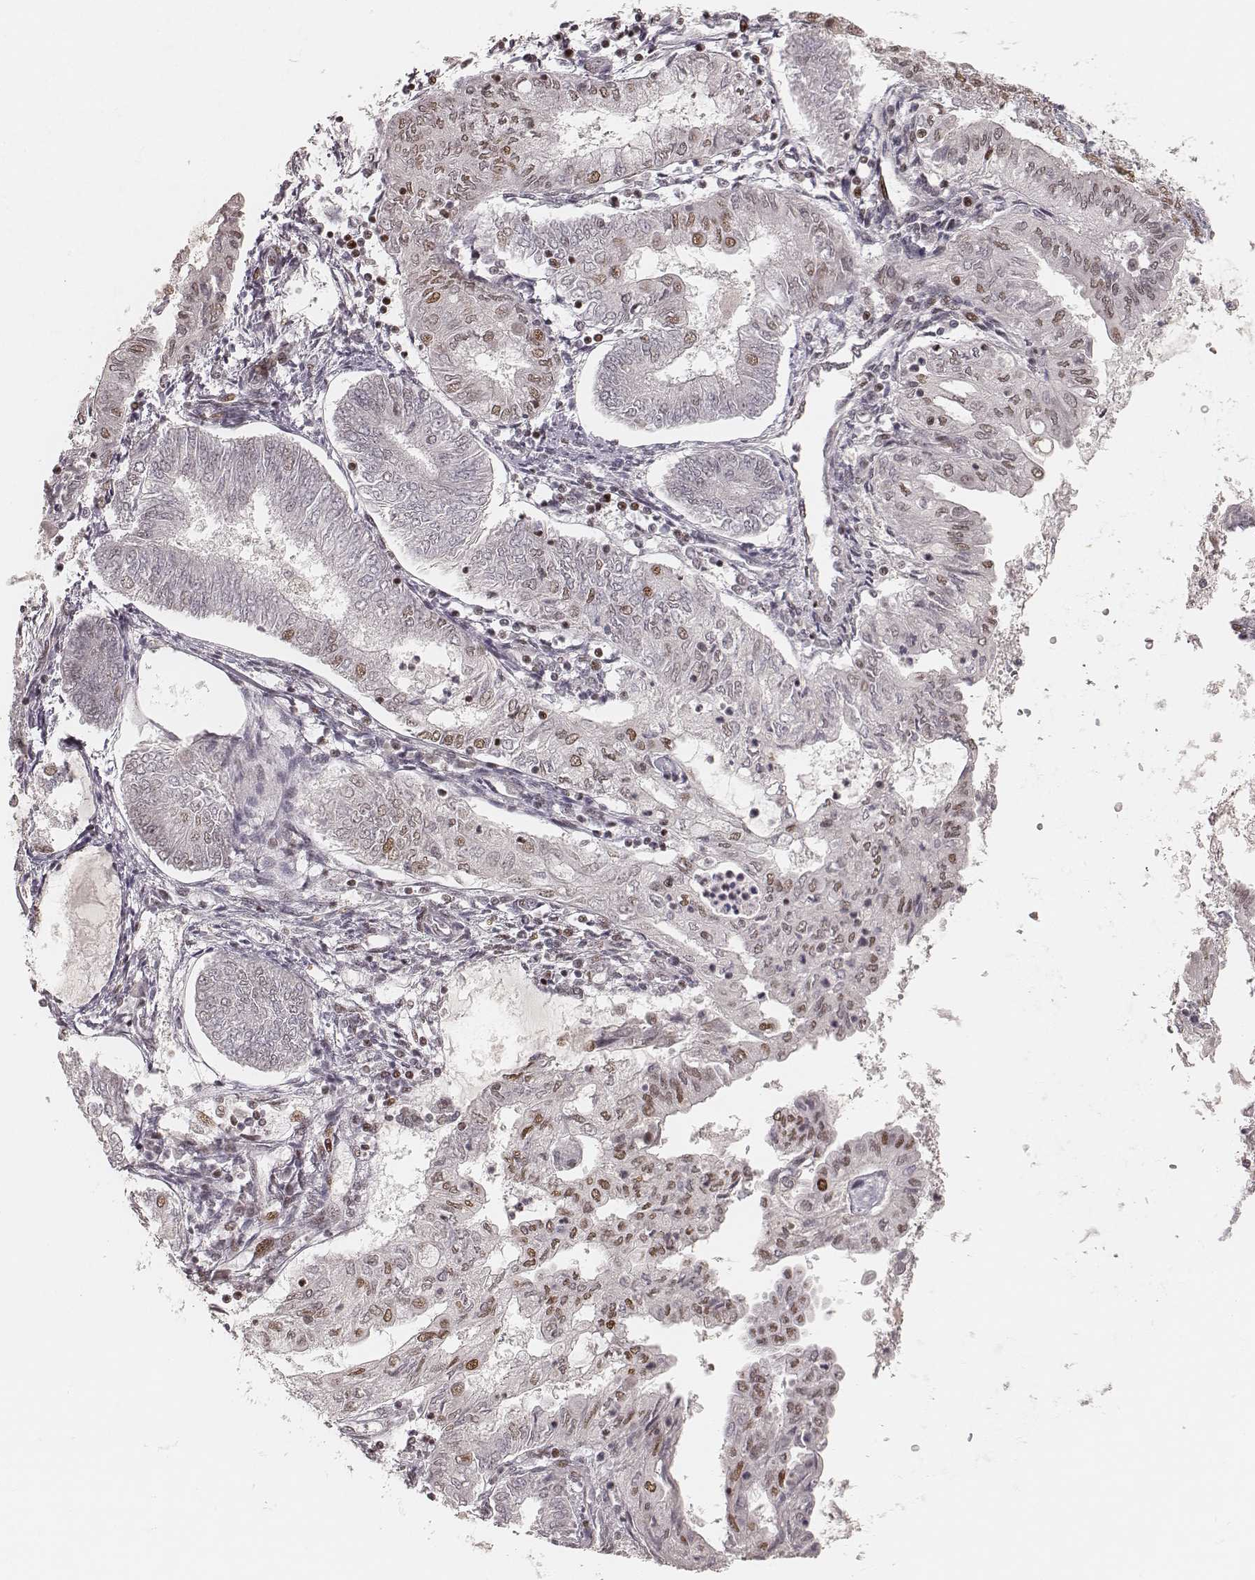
{"staining": {"intensity": "moderate", "quantity": "<25%", "location": "nuclear"}, "tissue": "endometrial cancer", "cell_type": "Tumor cells", "image_type": "cancer", "snomed": [{"axis": "morphology", "description": "Adenocarcinoma, NOS"}, {"axis": "topography", "description": "Endometrium"}], "caption": "Protein staining reveals moderate nuclear staining in about <25% of tumor cells in endometrial cancer (adenocarcinoma). The staining is performed using DAB brown chromogen to label protein expression. The nuclei are counter-stained blue using hematoxylin.", "gene": "HNRNPC", "patient": {"sex": "female", "age": 68}}